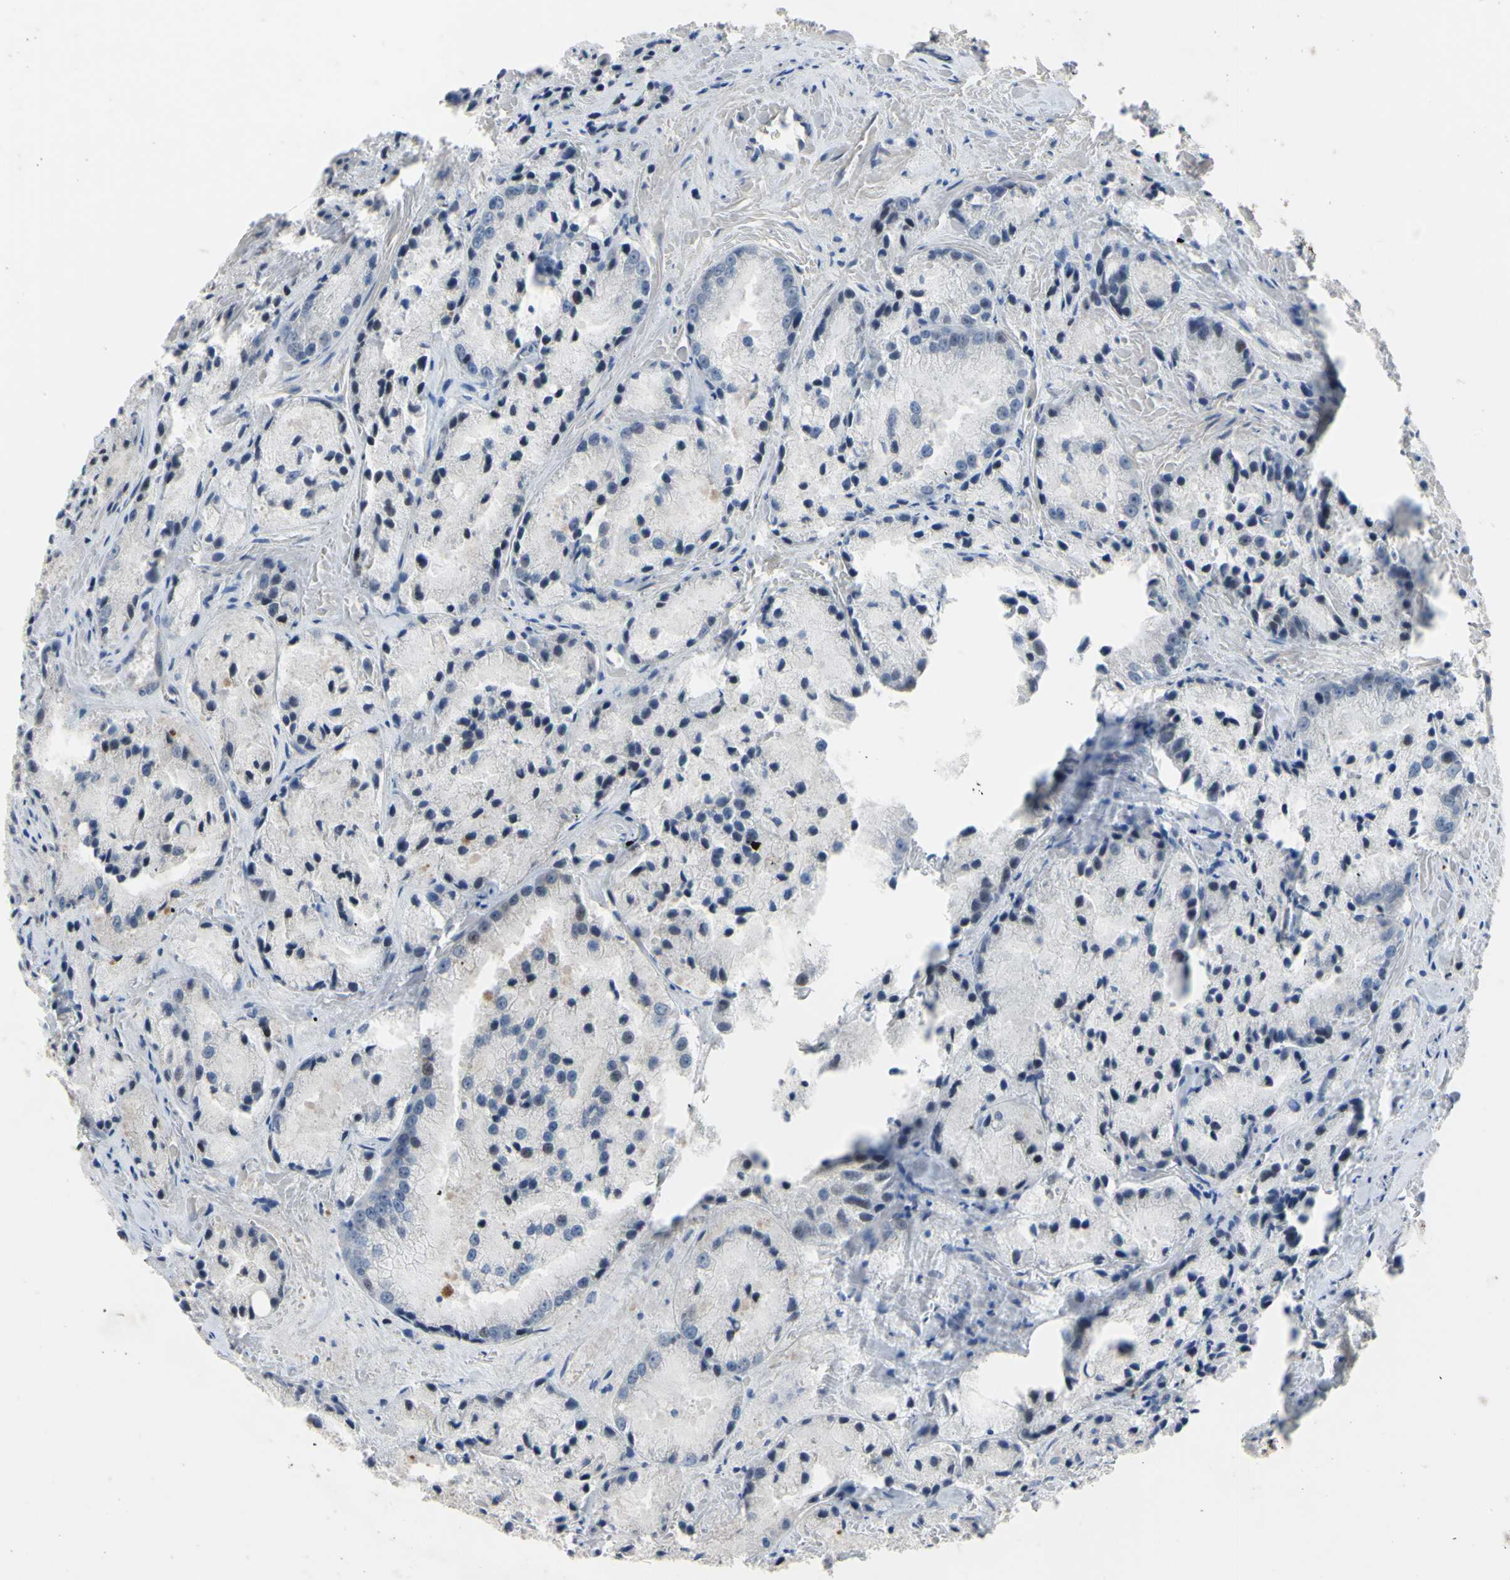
{"staining": {"intensity": "moderate", "quantity": "<25%", "location": "cytoplasmic/membranous"}, "tissue": "prostate cancer", "cell_type": "Tumor cells", "image_type": "cancer", "snomed": [{"axis": "morphology", "description": "Adenocarcinoma, Low grade"}, {"axis": "topography", "description": "Prostate"}], "caption": "Protein staining of prostate low-grade adenocarcinoma tissue displays moderate cytoplasmic/membranous expression in about <25% of tumor cells. The staining was performed using DAB (3,3'-diaminobenzidine) to visualize the protein expression in brown, while the nuclei were stained in blue with hematoxylin (Magnification: 20x).", "gene": "LHX9", "patient": {"sex": "male", "age": 64}}